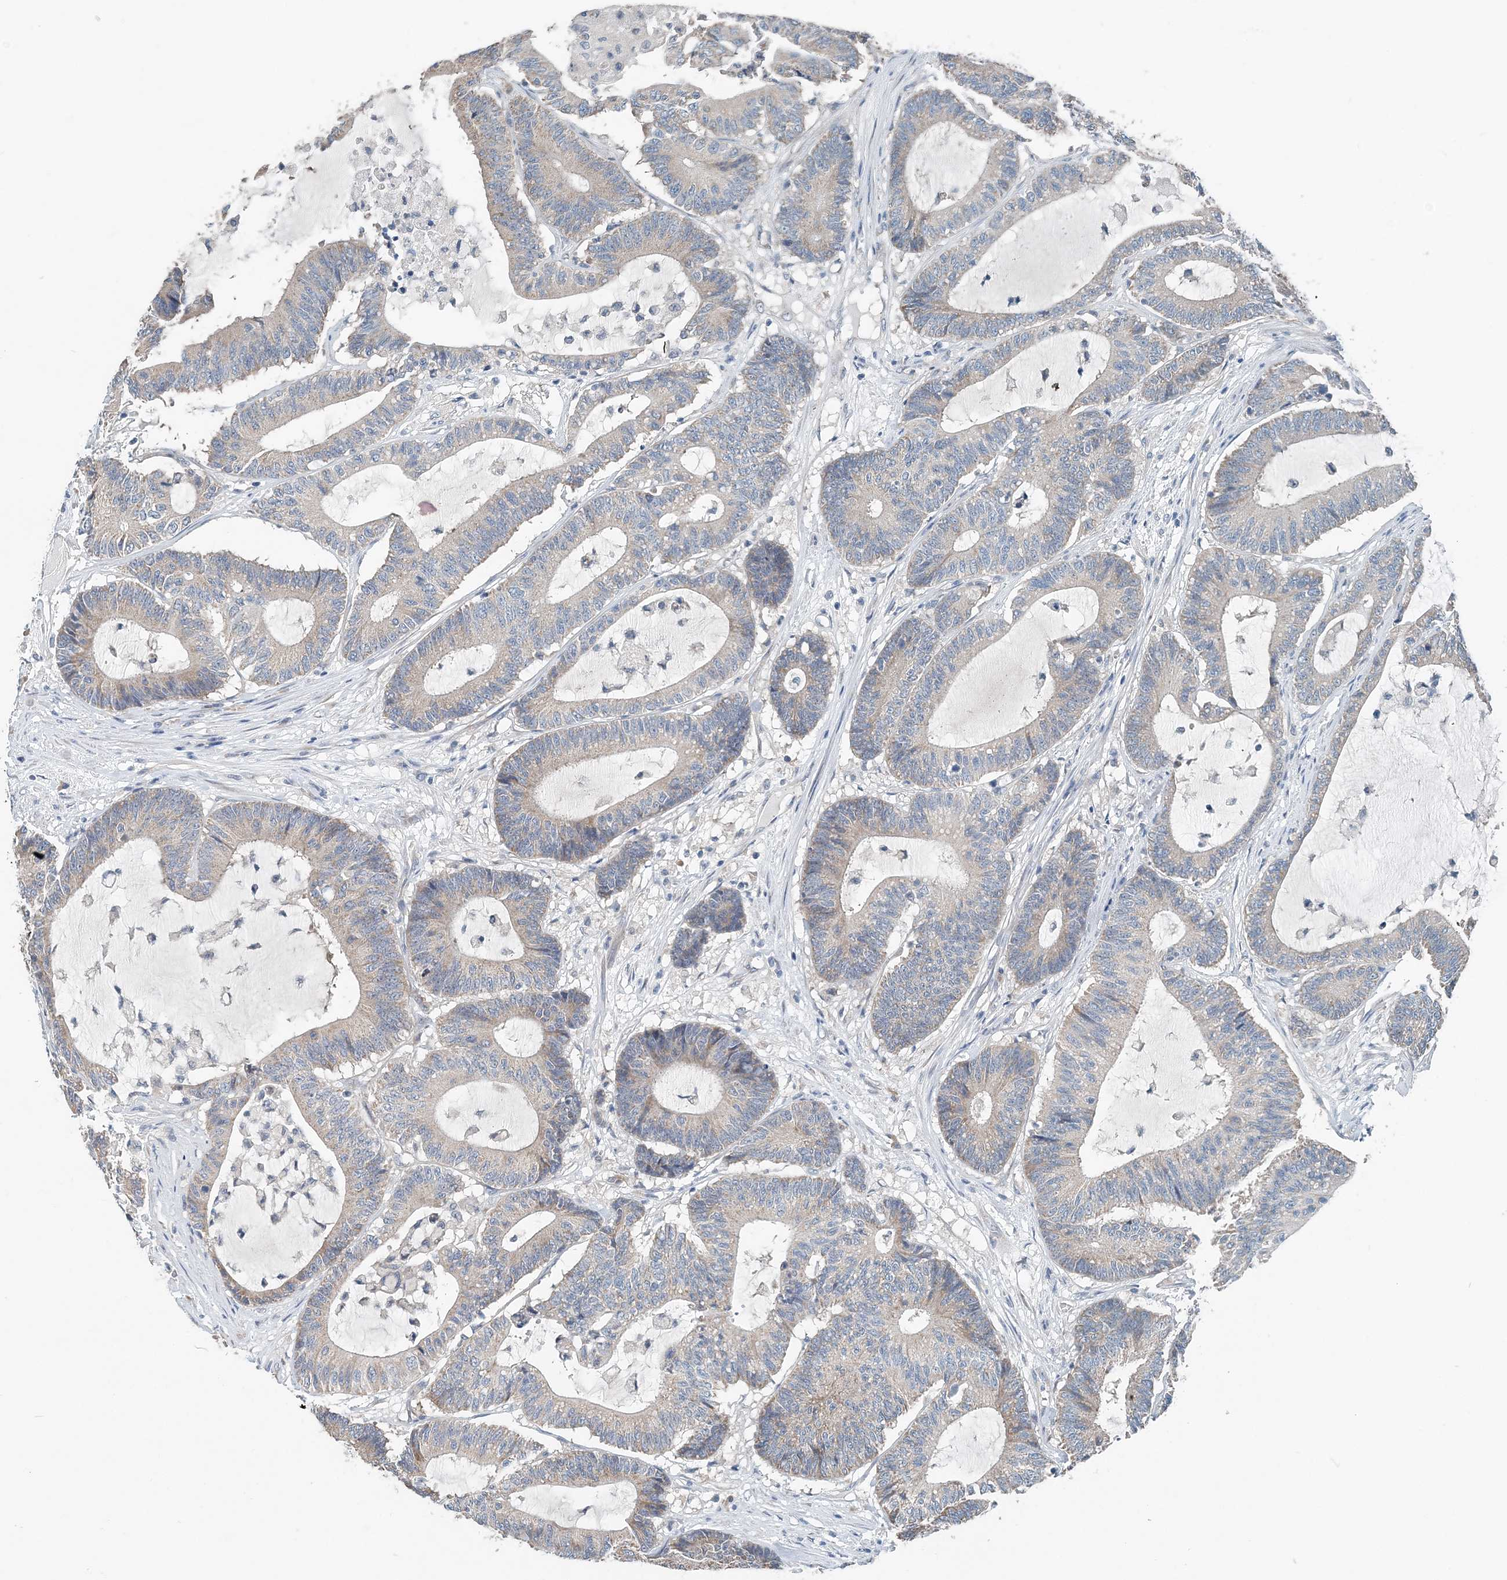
{"staining": {"intensity": "weak", "quantity": "<25%", "location": "cytoplasmic/membranous"}, "tissue": "colorectal cancer", "cell_type": "Tumor cells", "image_type": "cancer", "snomed": [{"axis": "morphology", "description": "Adenocarcinoma, NOS"}, {"axis": "topography", "description": "Colon"}], "caption": "Tumor cells show no significant protein staining in colorectal cancer (adenocarcinoma).", "gene": "EEF1A2", "patient": {"sex": "female", "age": 84}}